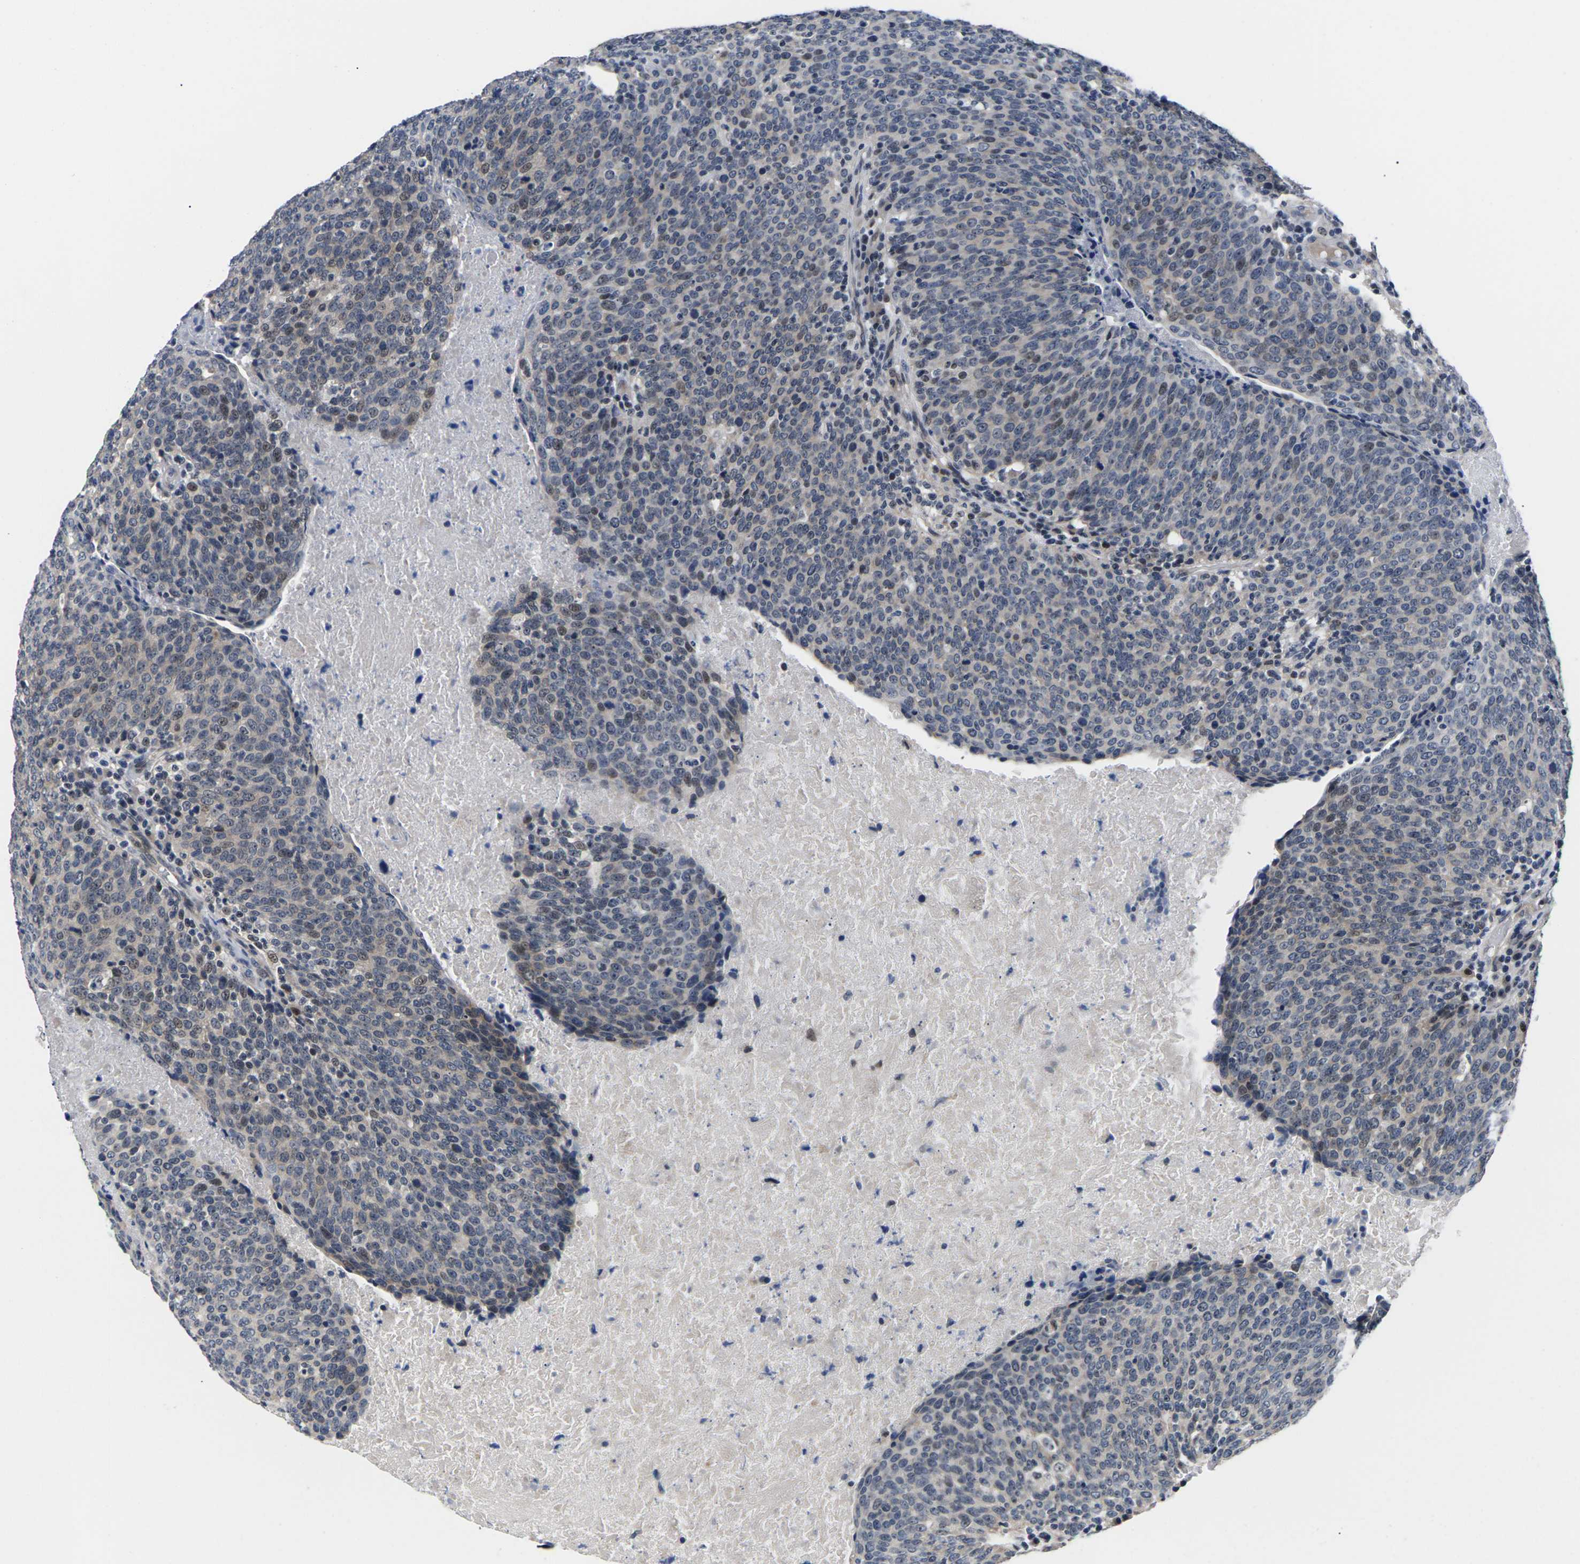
{"staining": {"intensity": "weak", "quantity": "<25%", "location": "cytoplasmic/membranous"}, "tissue": "head and neck cancer", "cell_type": "Tumor cells", "image_type": "cancer", "snomed": [{"axis": "morphology", "description": "Squamous cell carcinoma, NOS"}, {"axis": "morphology", "description": "Squamous cell carcinoma, metastatic, NOS"}, {"axis": "topography", "description": "Lymph node"}, {"axis": "topography", "description": "Head-Neck"}], "caption": "A histopathology image of squamous cell carcinoma (head and neck) stained for a protein shows no brown staining in tumor cells. (Stains: DAB (3,3'-diaminobenzidine) immunohistochemistry (IHC) with hematoxylin counter stain, Microscopy: brightfield microscopy at high magnification).", "gene": "ST6GAL2", "patient": {"sex": "male", "age": 62}}